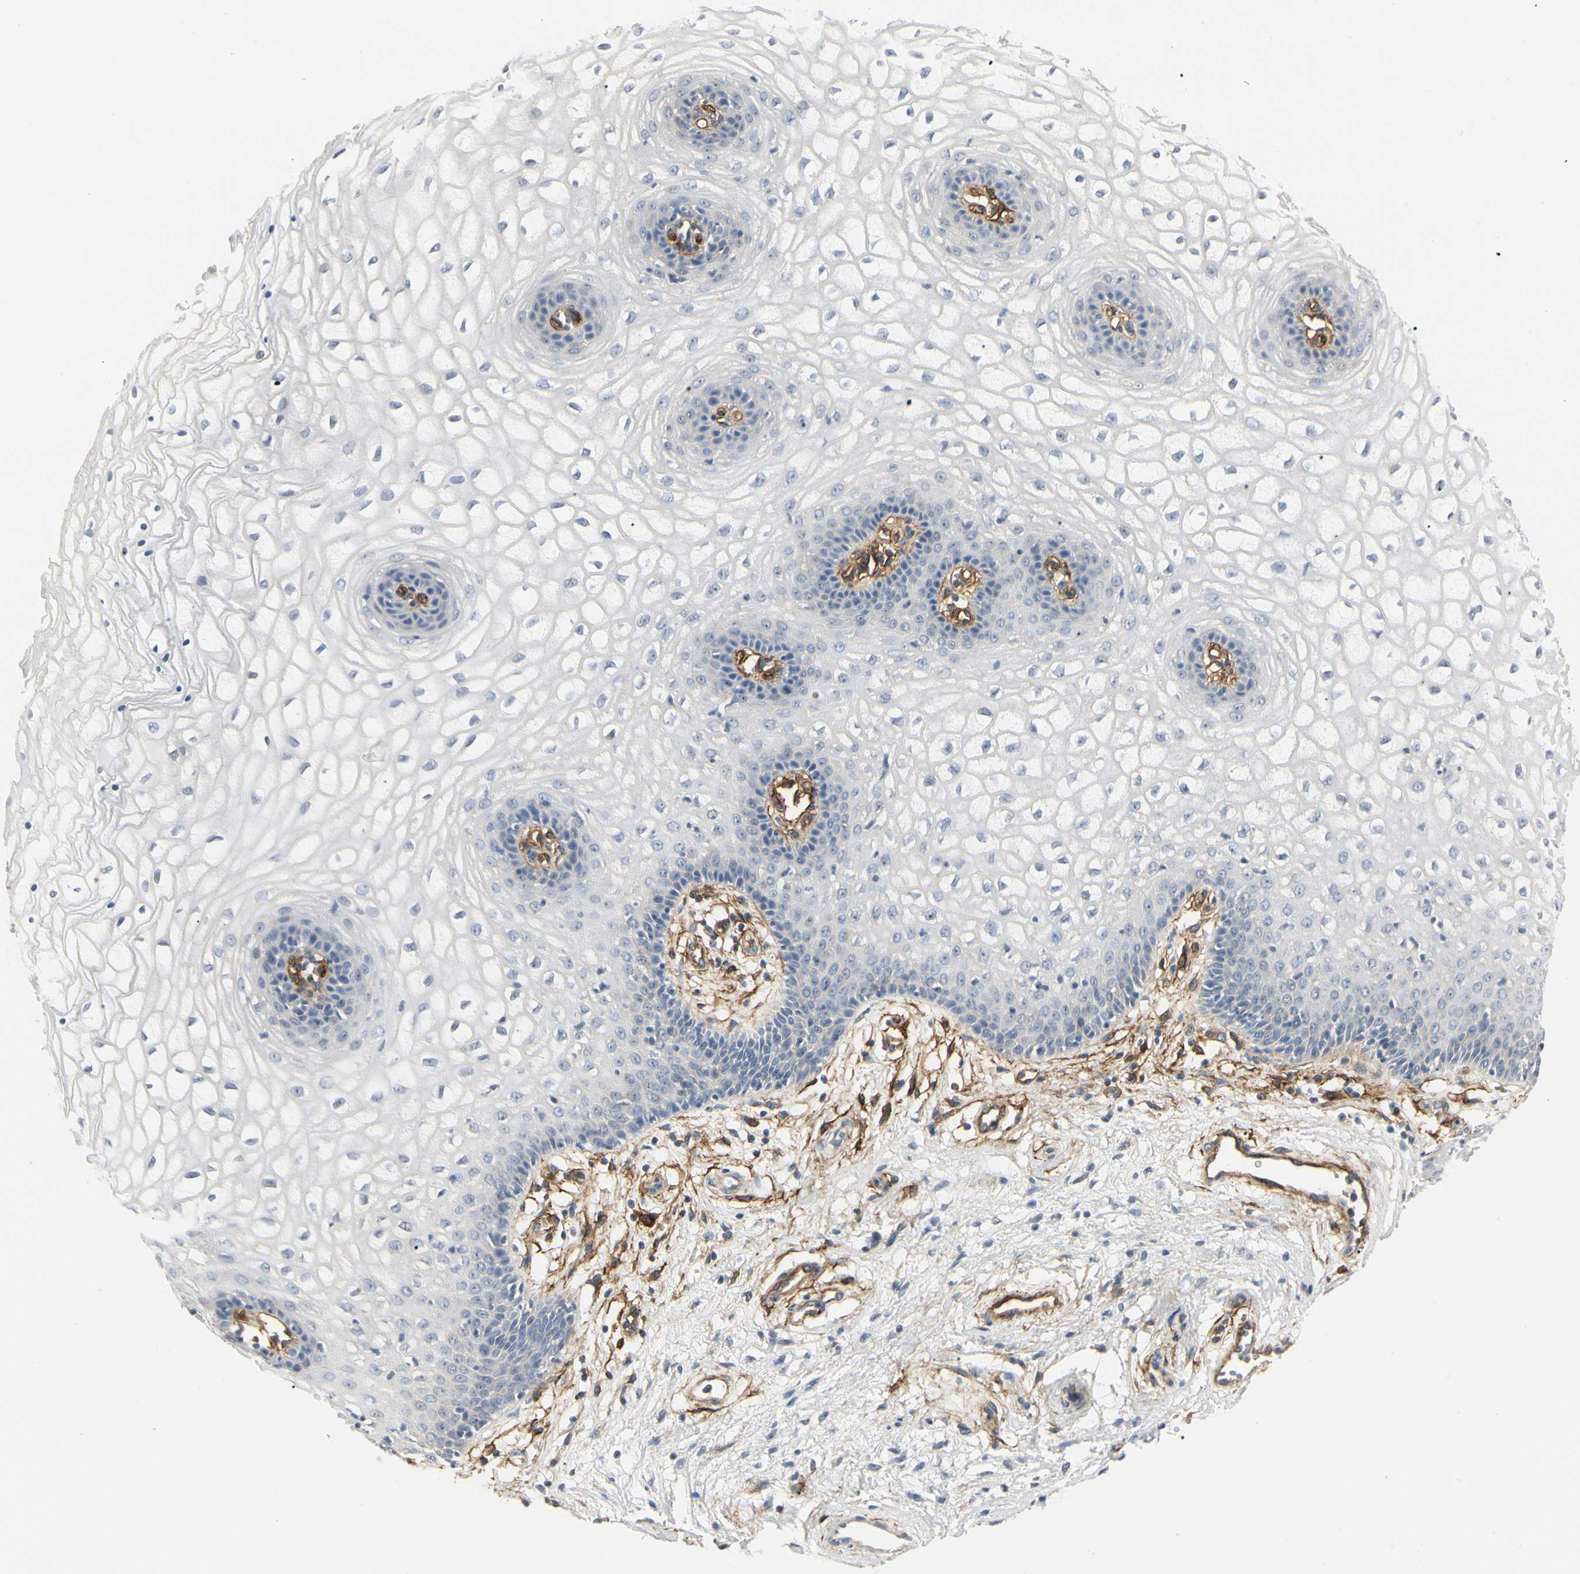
{"staining": {"intensity": "negative", "quantity": "none", "location": "none"}, "tissue": "vagina", "cell_type": "Squamous epithelial cells", "image_type": "normal", "snomed": [{"axis": "morphology", "description": "Normal tissue, NOS"}, {"axis": "topography", "description": "Vagina"}], "caption": "This is a photomicrograph of immunohistochemistry (IHC) staining of benign vagina, which shows no positivity in squamous epithelial cells. (DAB IHC visualized using brightfield microscopy, high magnification).", "gene": "GGT5", "patient": {"sex": "female", "age": 34}}